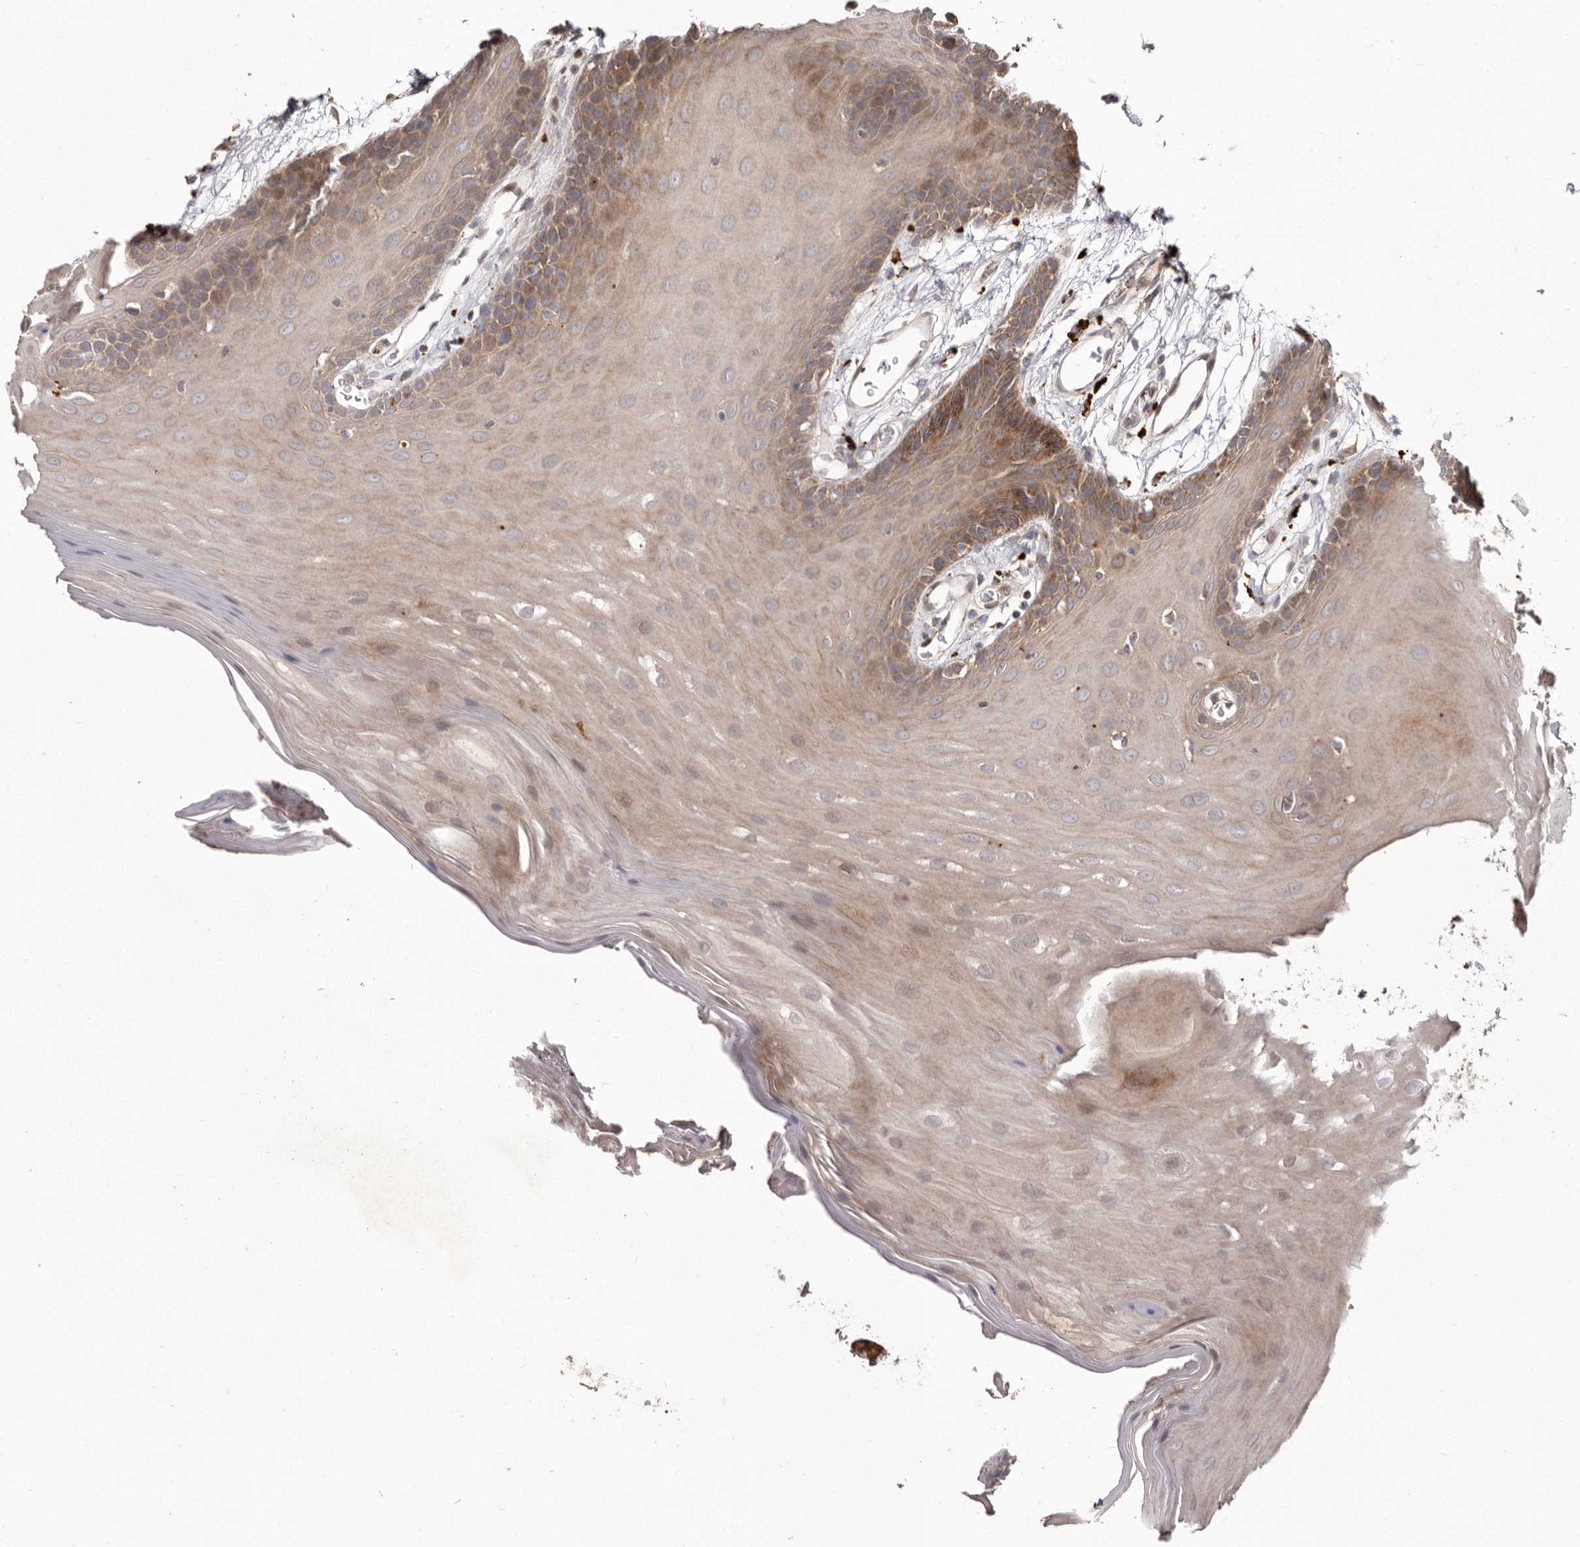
{"staining": {"intensity": "moderate", "quantity": "25%-75%", "location": "cytoplasmic/membranous"}, "tissue": "oral mucosa", "cell_type": "Squamous epithelial cells", "image_type": "normal", "snomed": [{"axis": "morphology", "description": "Normal tissue, NOS"}, {"axis": "morphology", "description": "Squamous cell carcinoma, NOS"}, {"axis": "topography", "description": "Skeletal muscle"}, {"axis": "topography", "description": "Oral tissue"}, {"axis": "topography", "description": "Salivary gland"}, {"axis": "topography", "description": "Head-Neck"}], "caption": "Squamous epithelial cells reveal medium levels of moderate cytoplasmic/membranous expression in approximately 25%-75% of cells in unremarkable human oral mucosa. (brown staining indicates protein expression, while blue staining denotes nuclei).", "gene": "NUP43", "patient": {"sex": "male", "age": 54}}